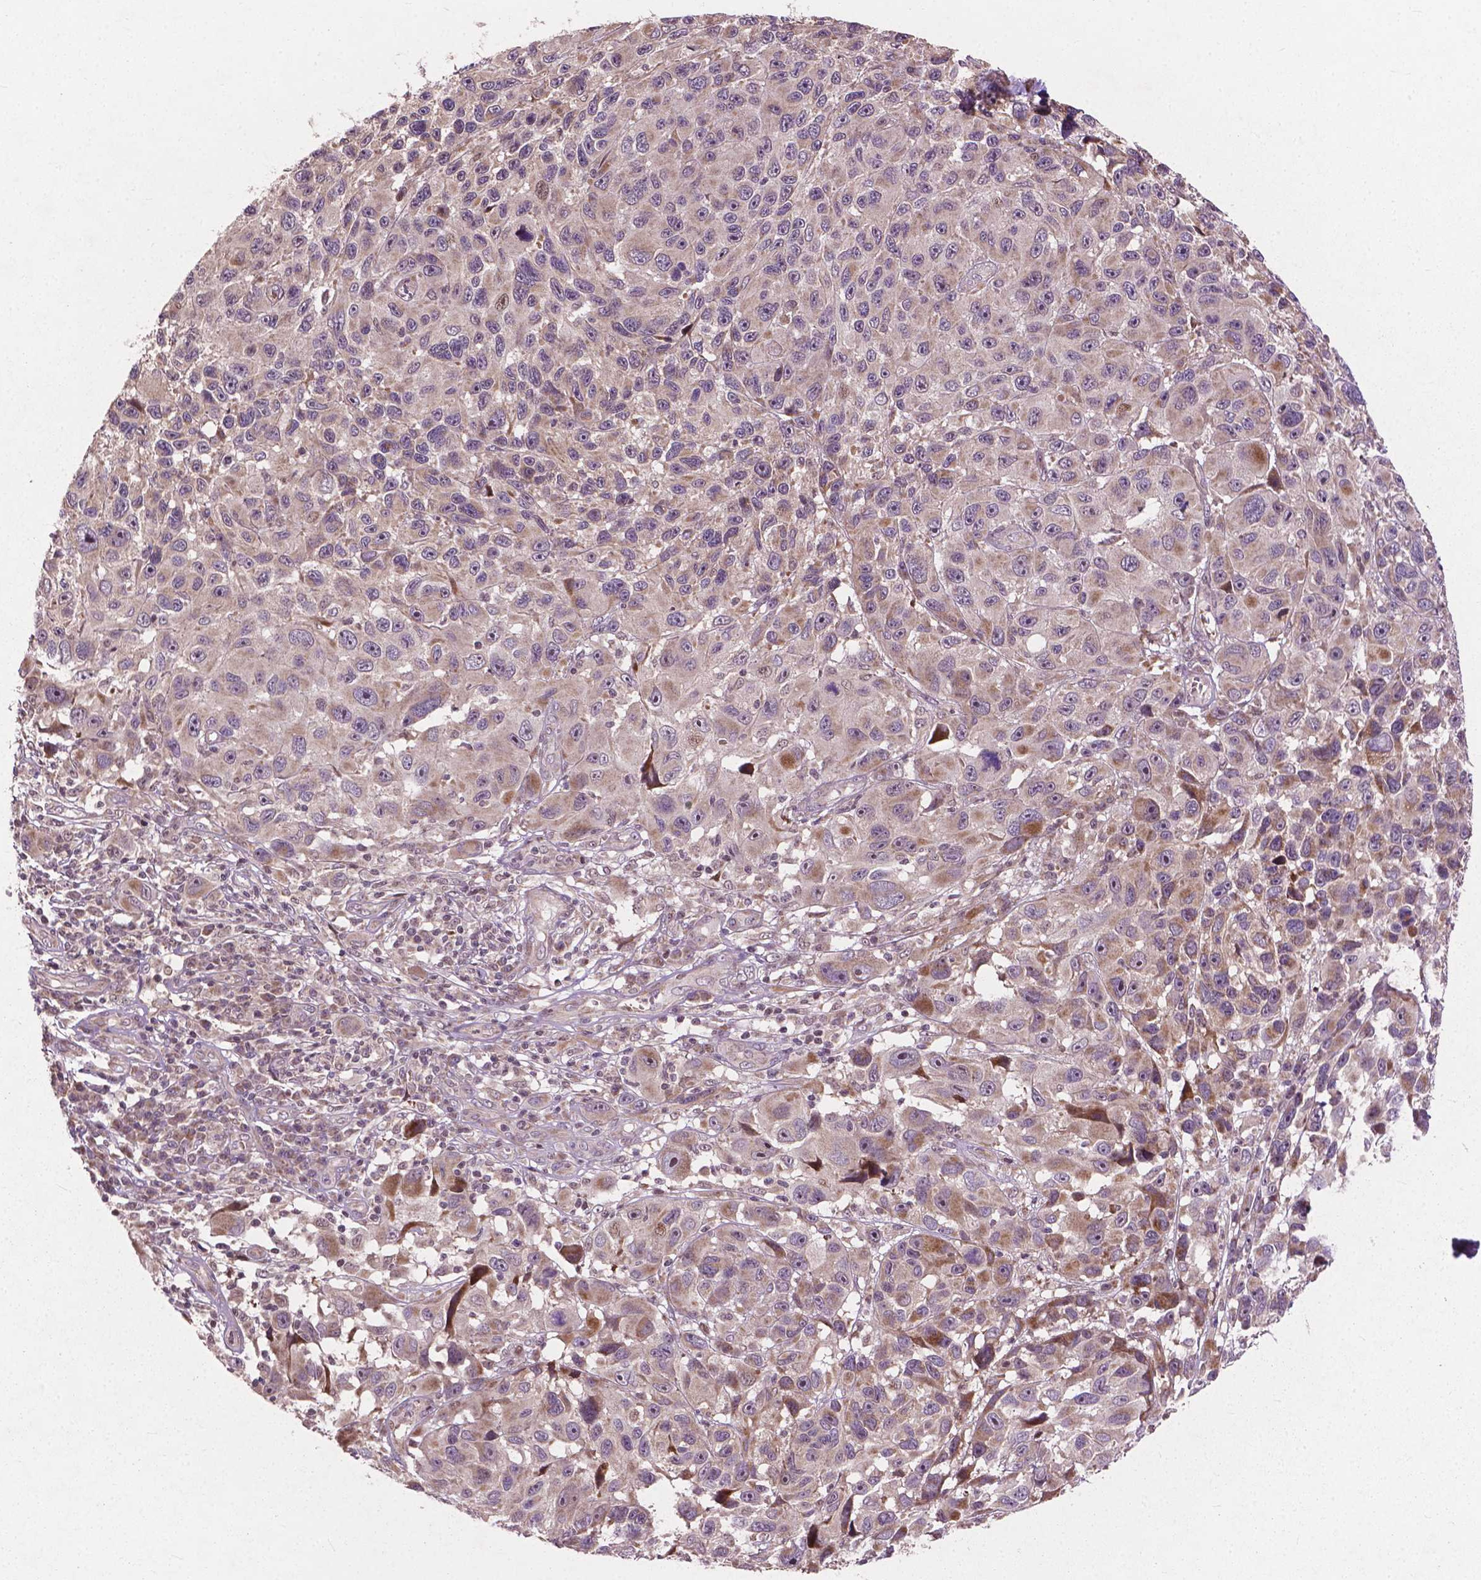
{"staining": {"intensity": "moderate", "quantity": "<25%", "location": "cytoplasmic/membranous"}, "tissue": "melanoma", "cell_type": "Tumor cells", "image_type": "cancer", "snomed": [{"axis": "morphology", "description": "Malignant melanoma, NOS"}, {"axis": "topography", "description": "Skin"}], "caption": "This photomicrograph demonstrates immunohistochemistry staining of human melanoma, with low moderate cytoplasmic/membranous staining in about <25% of tumor cells.", "gene": "B3GALNT2", "patient": {"sex": "male", "age": 53}}